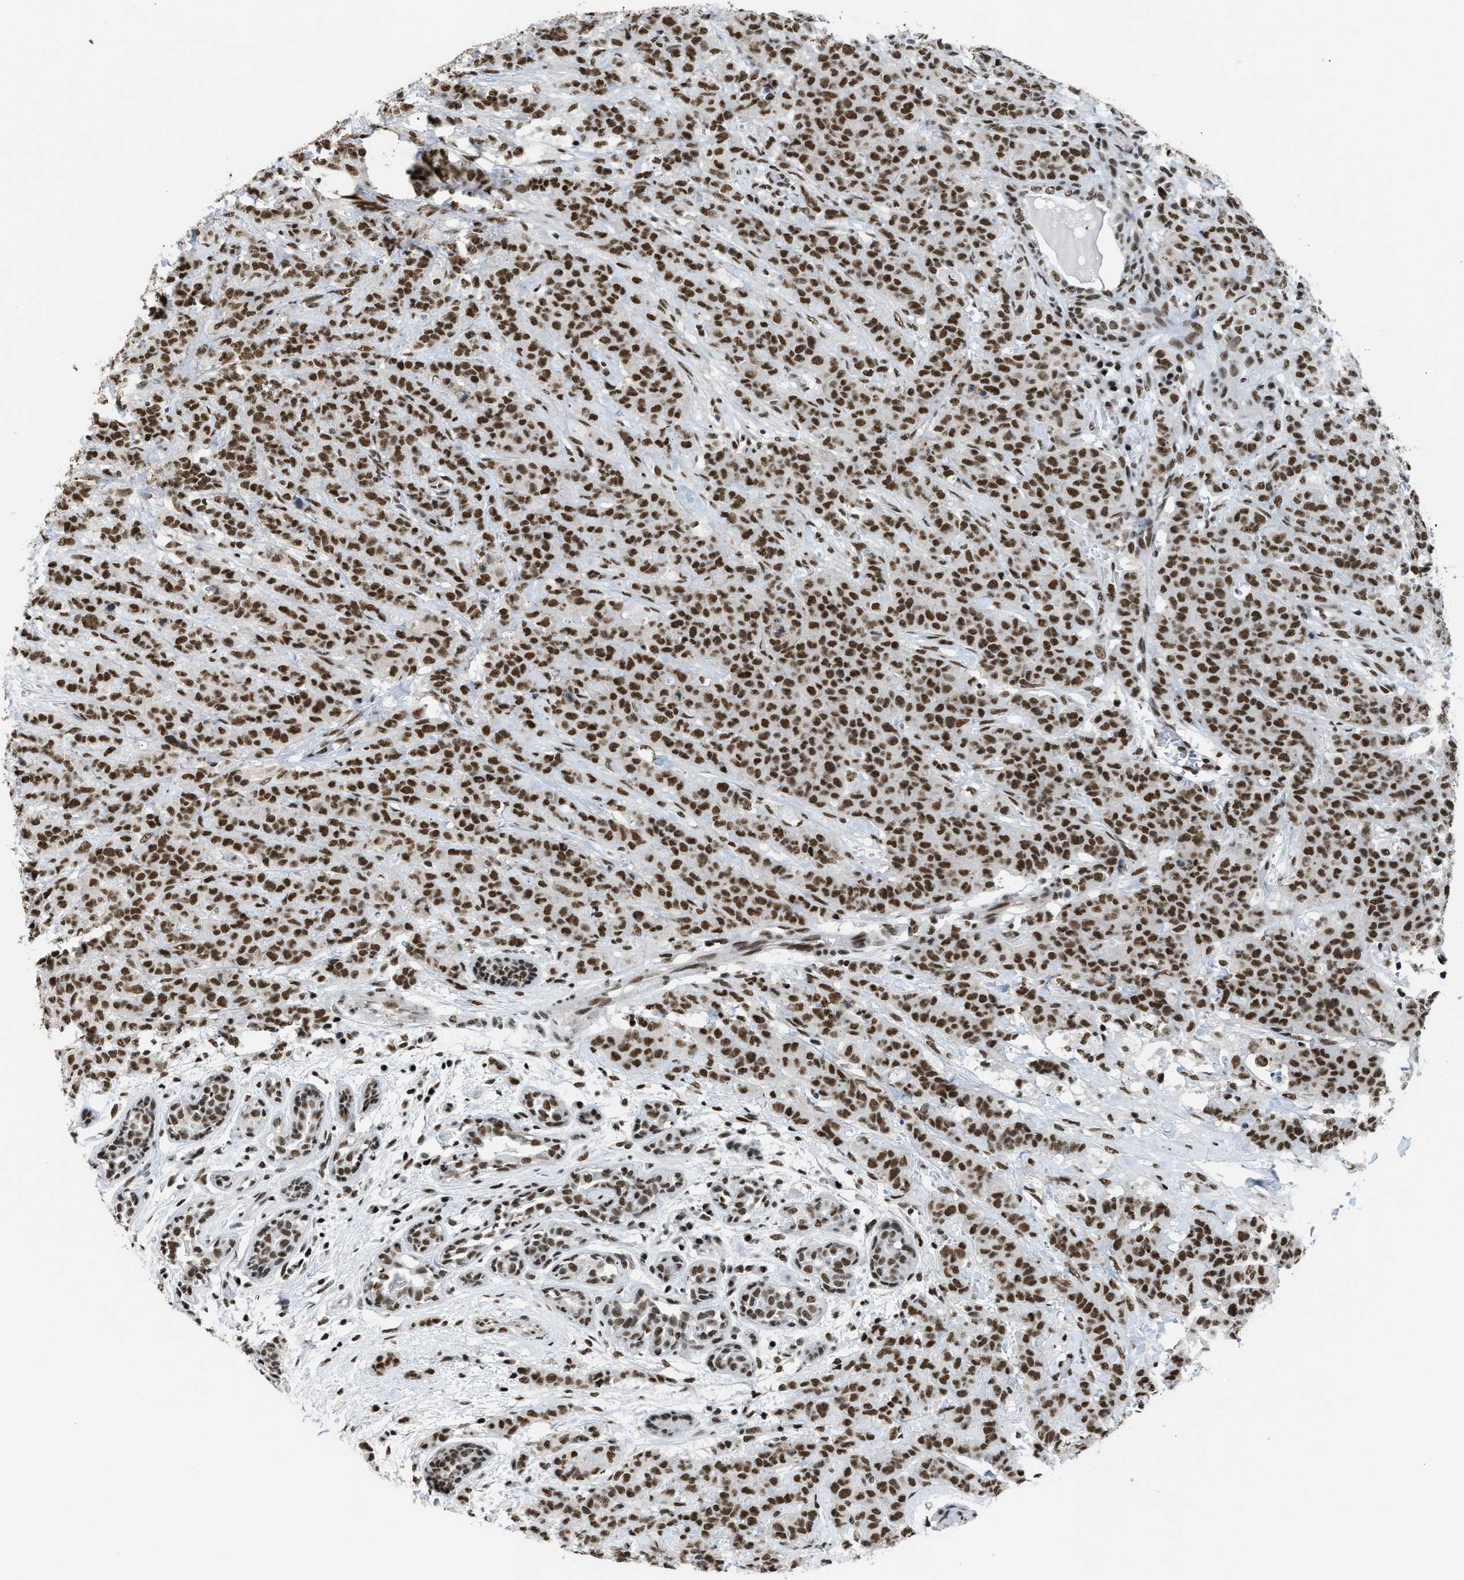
{"staining": {"intensity": "strong", "quantity": ">75%", "location": "nuclear"}, "tissue": "breast cancer", "cell_type": "Tumor cells", "image_type": "cancer", "snomed": [{"axis": "morphology", "description": "Normal tissue, NOS"}, {"axis": "morphology", "description": "Duct carcinoma"}, {"axis": "topography", "description": "Breast"}], "caption": "The photomicrograph shows staining of breast cancer (infiltrating ductal carcinoma), revealing strong nuclear protein expression (brown color) within tumor cells. The protein is stained brown, and the nuclei are stained in blue (DAB (3,3'-diaminobenzidine) IHC with brightfield microscopy, high magnification).", "gene": "SCAF4", "patient": {"sex": "female", "age": 40}}